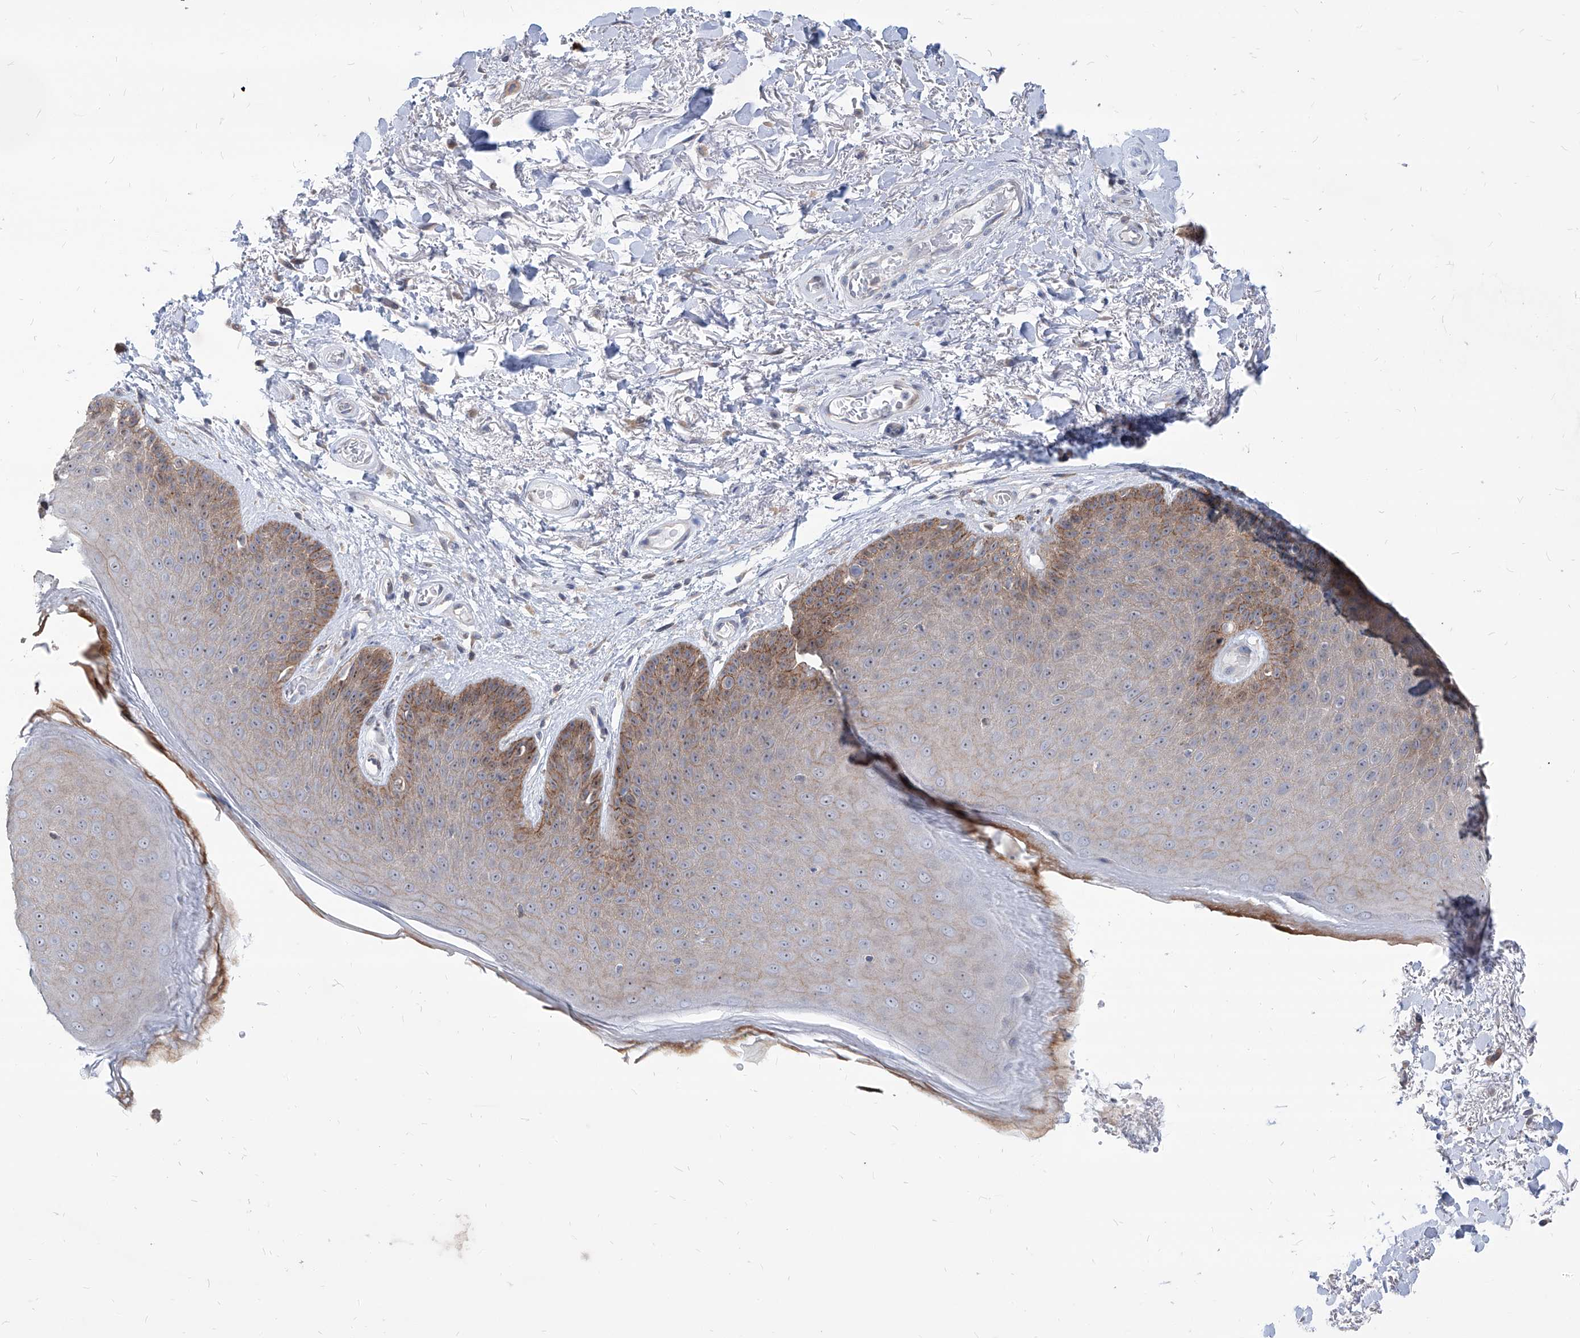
{"staining": {"intensity": "moderate", "quantity": "<25%", "location": "cytoplasmic/membranous"}, "tissue": "skin", "cell_type": "Epidermal cells", "image_type": "normal", "snomed": [{"axis": "morphology", "description": "Normal tissue, NOS"}, {"axis": "topography", "description": "Anal"}], "caption": "Epidermal cells show moderate cytoplasmic/membranous staining in approximately <25% of cells in normal skin.", "gene": "AGPS", "patient": {"sex": "male", "age": 74}}